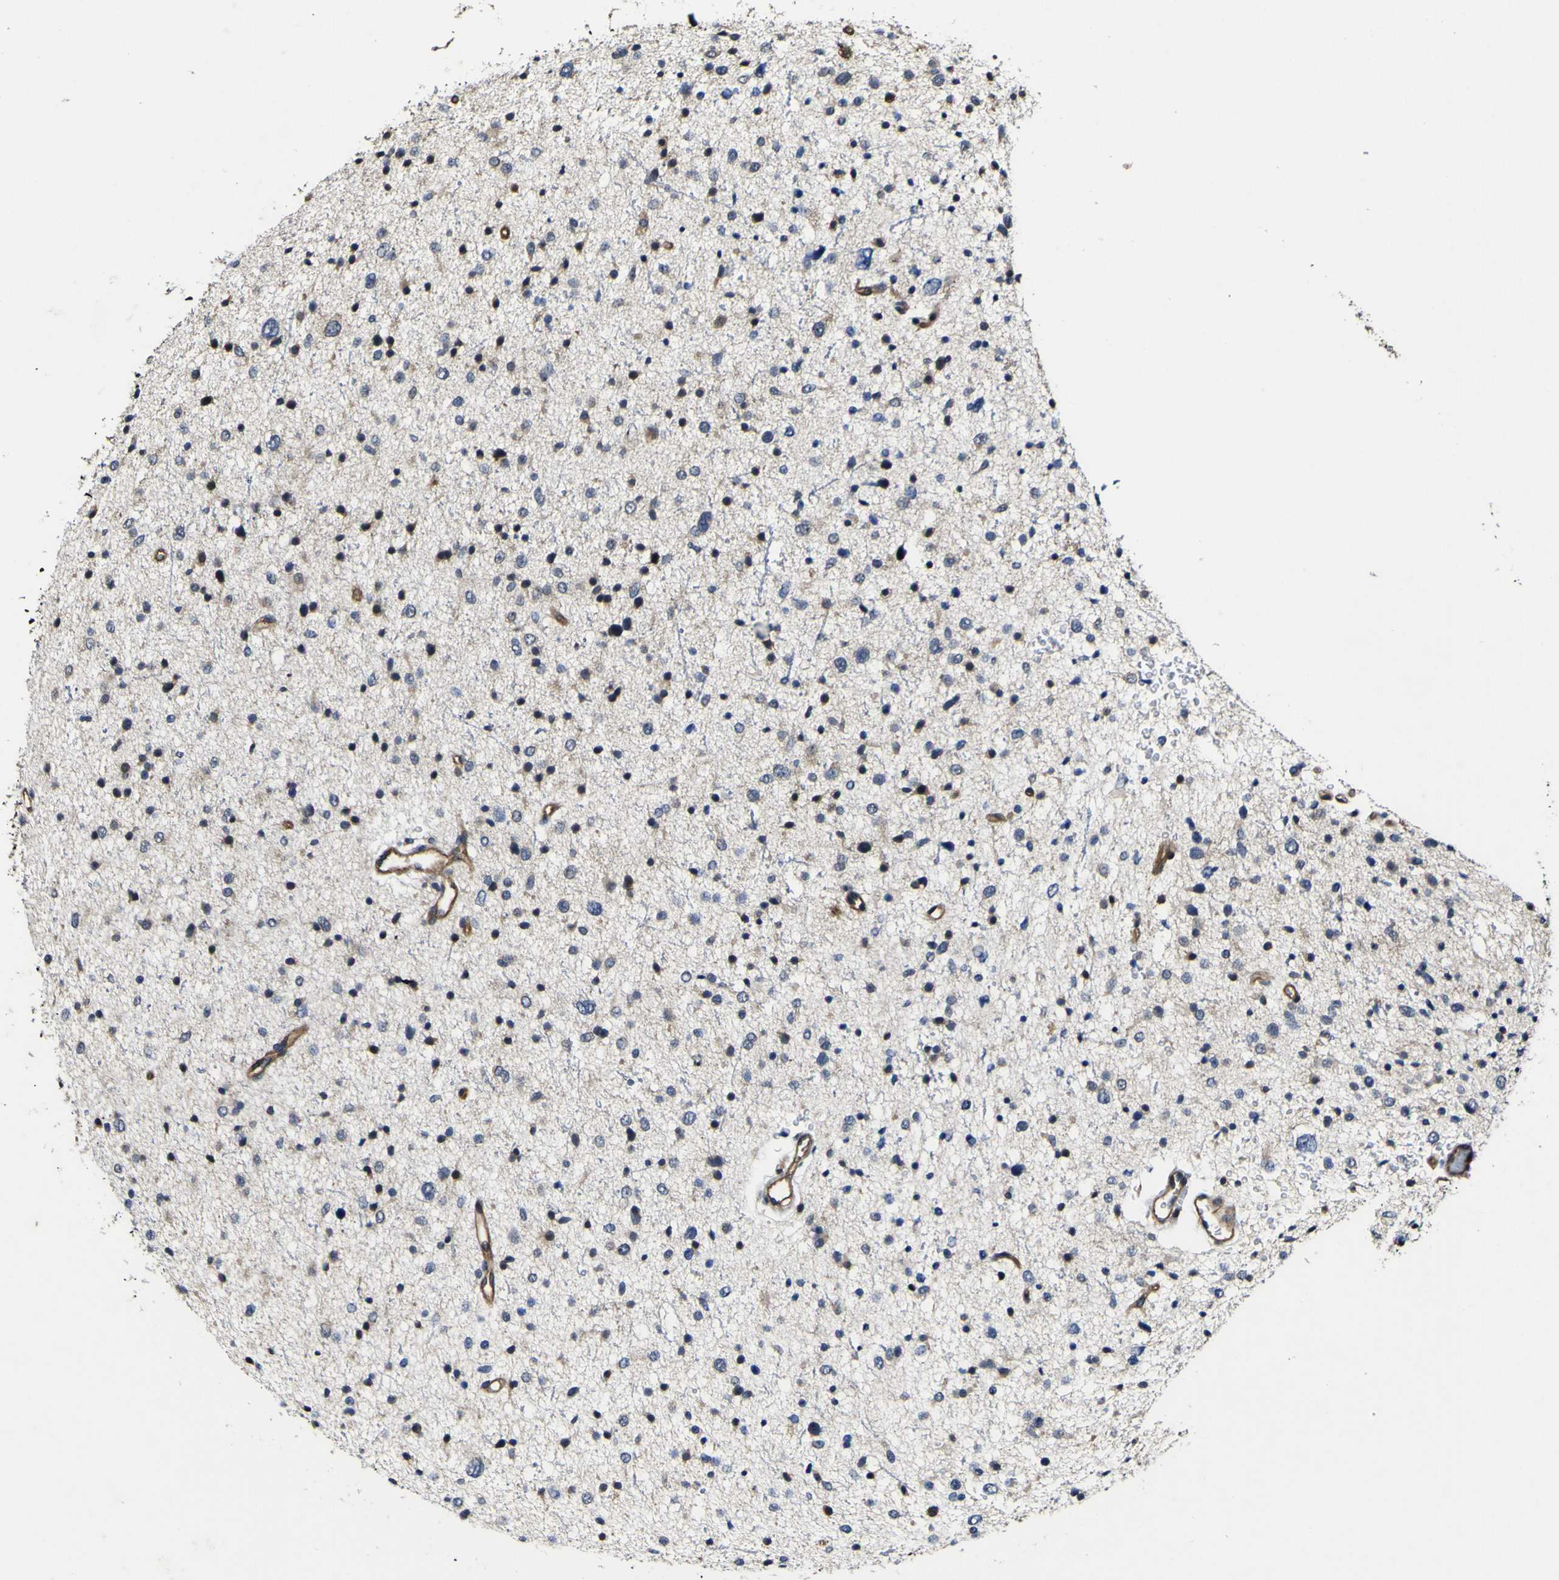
{"staining": {"intensity": "negative", "quantity": "none", "location": "none"}, "tissue": "glioma", "cell_type": "Tumor cells", "image_type": "cancer", "snomed": [{"axis": "morphology", "description": "Glioma, malignant, Low grade"}, {"axis": "topography", "description": "Brain"}], "caption": "Tumor cells show no significant protein expression in malignant glioma (low-grade).", "gene": "CCL2", "patient": {"sex": "female", "age": 37}}